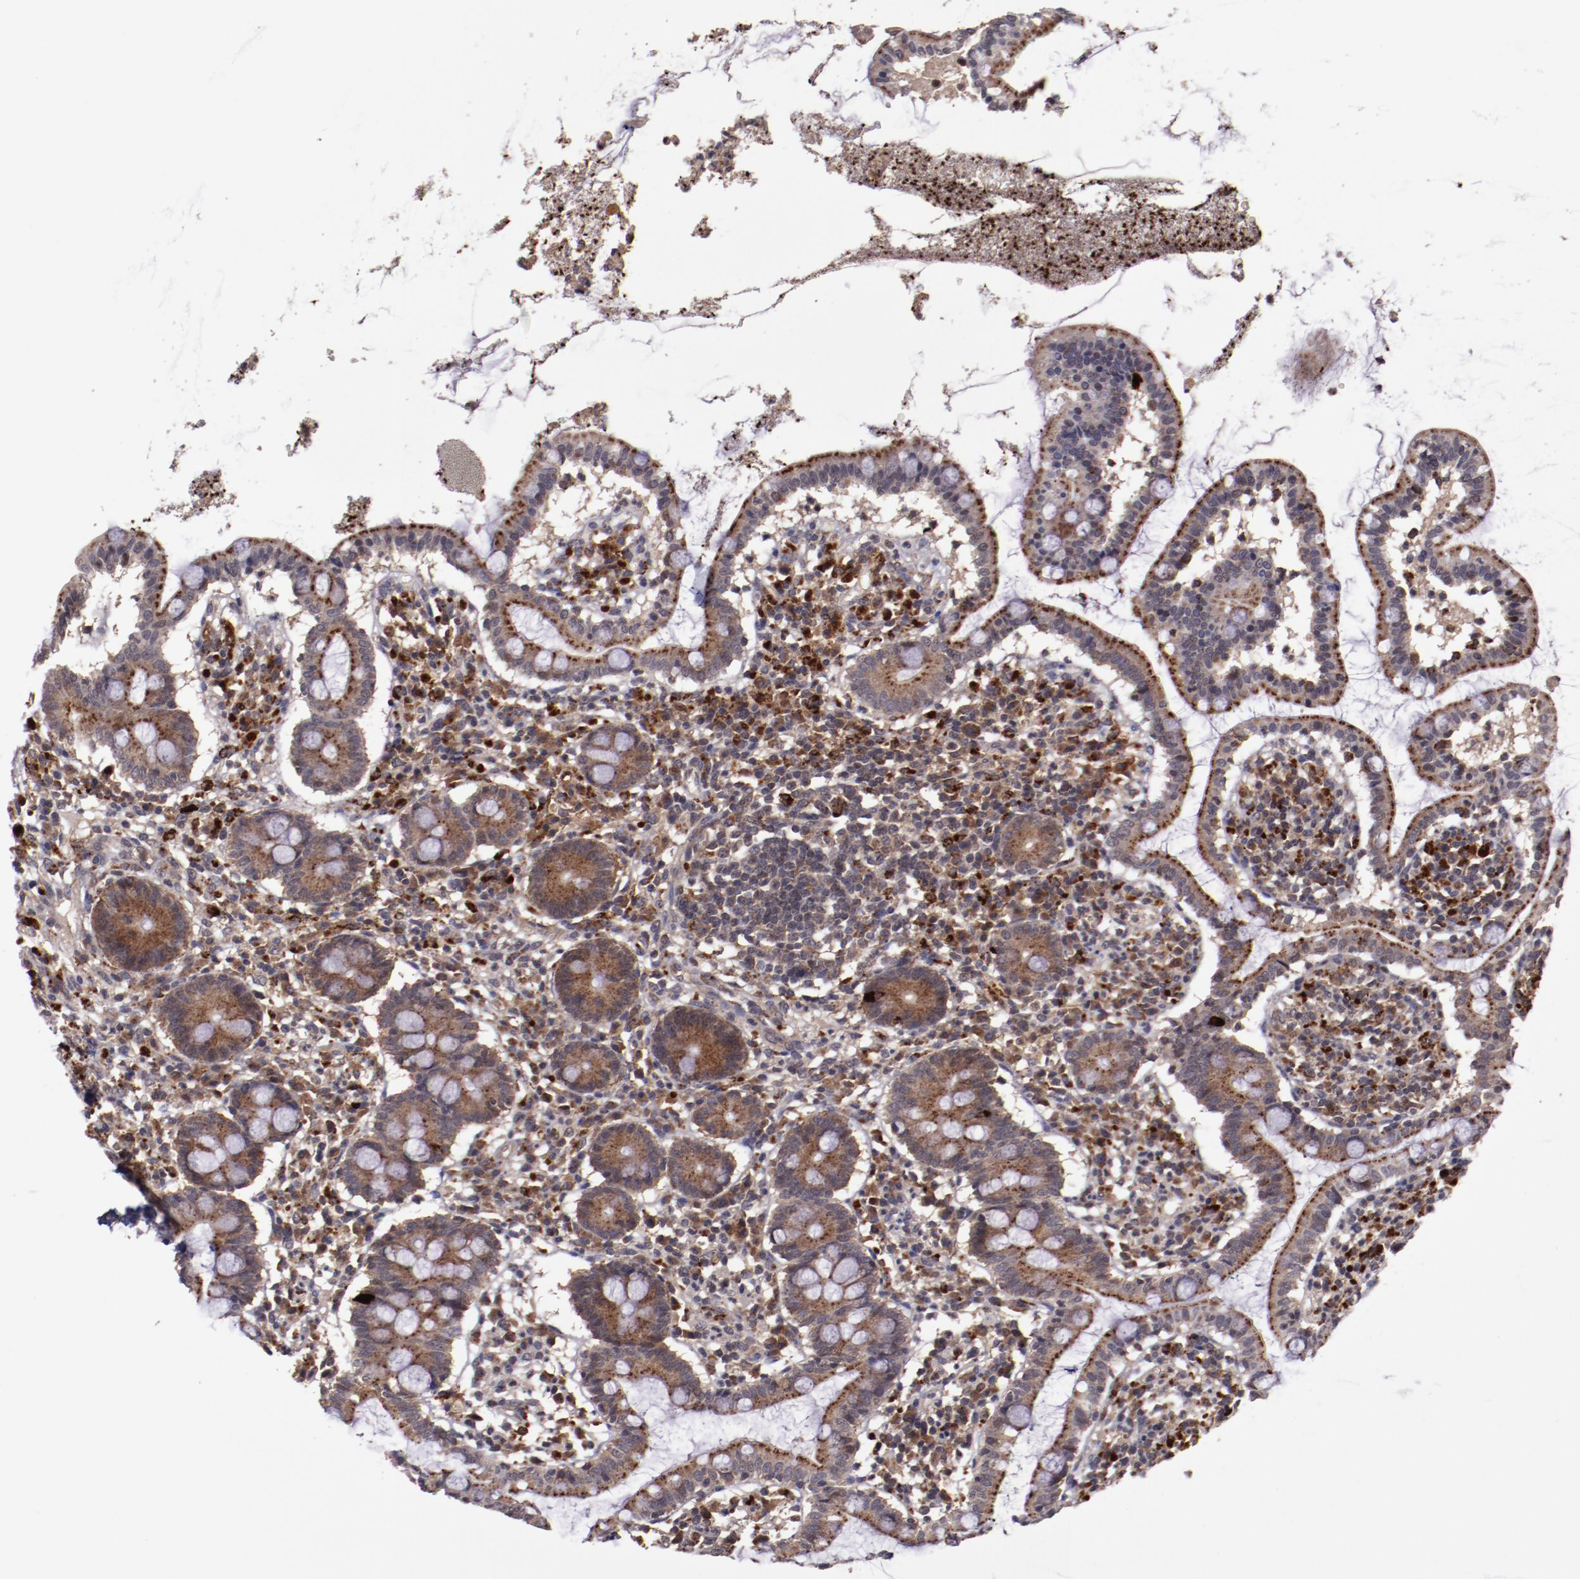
{"staining": {"intensity": "strong", "quantity": "<25%", "location": "cytoplasmic/membranous"}, "tissue": "small intestine", "cell_type": "Glandular cells", "image_type": "normal", "snomed": [{"axis": "morphology", "description": "Normal tissue, NOS"}, {"axis": "topography", "description": "Small intestine"}], "caption": "Brown immunohistochemical staining in unremarkable small intestine displays strong cytoplasmic/membranous staining in approximately <25% of glandular cells. (Brightfield microscopy of DAB IHC at high magnification).", "gene": "FTSJ1", "patient": {"sex": "female", "age": 61}}